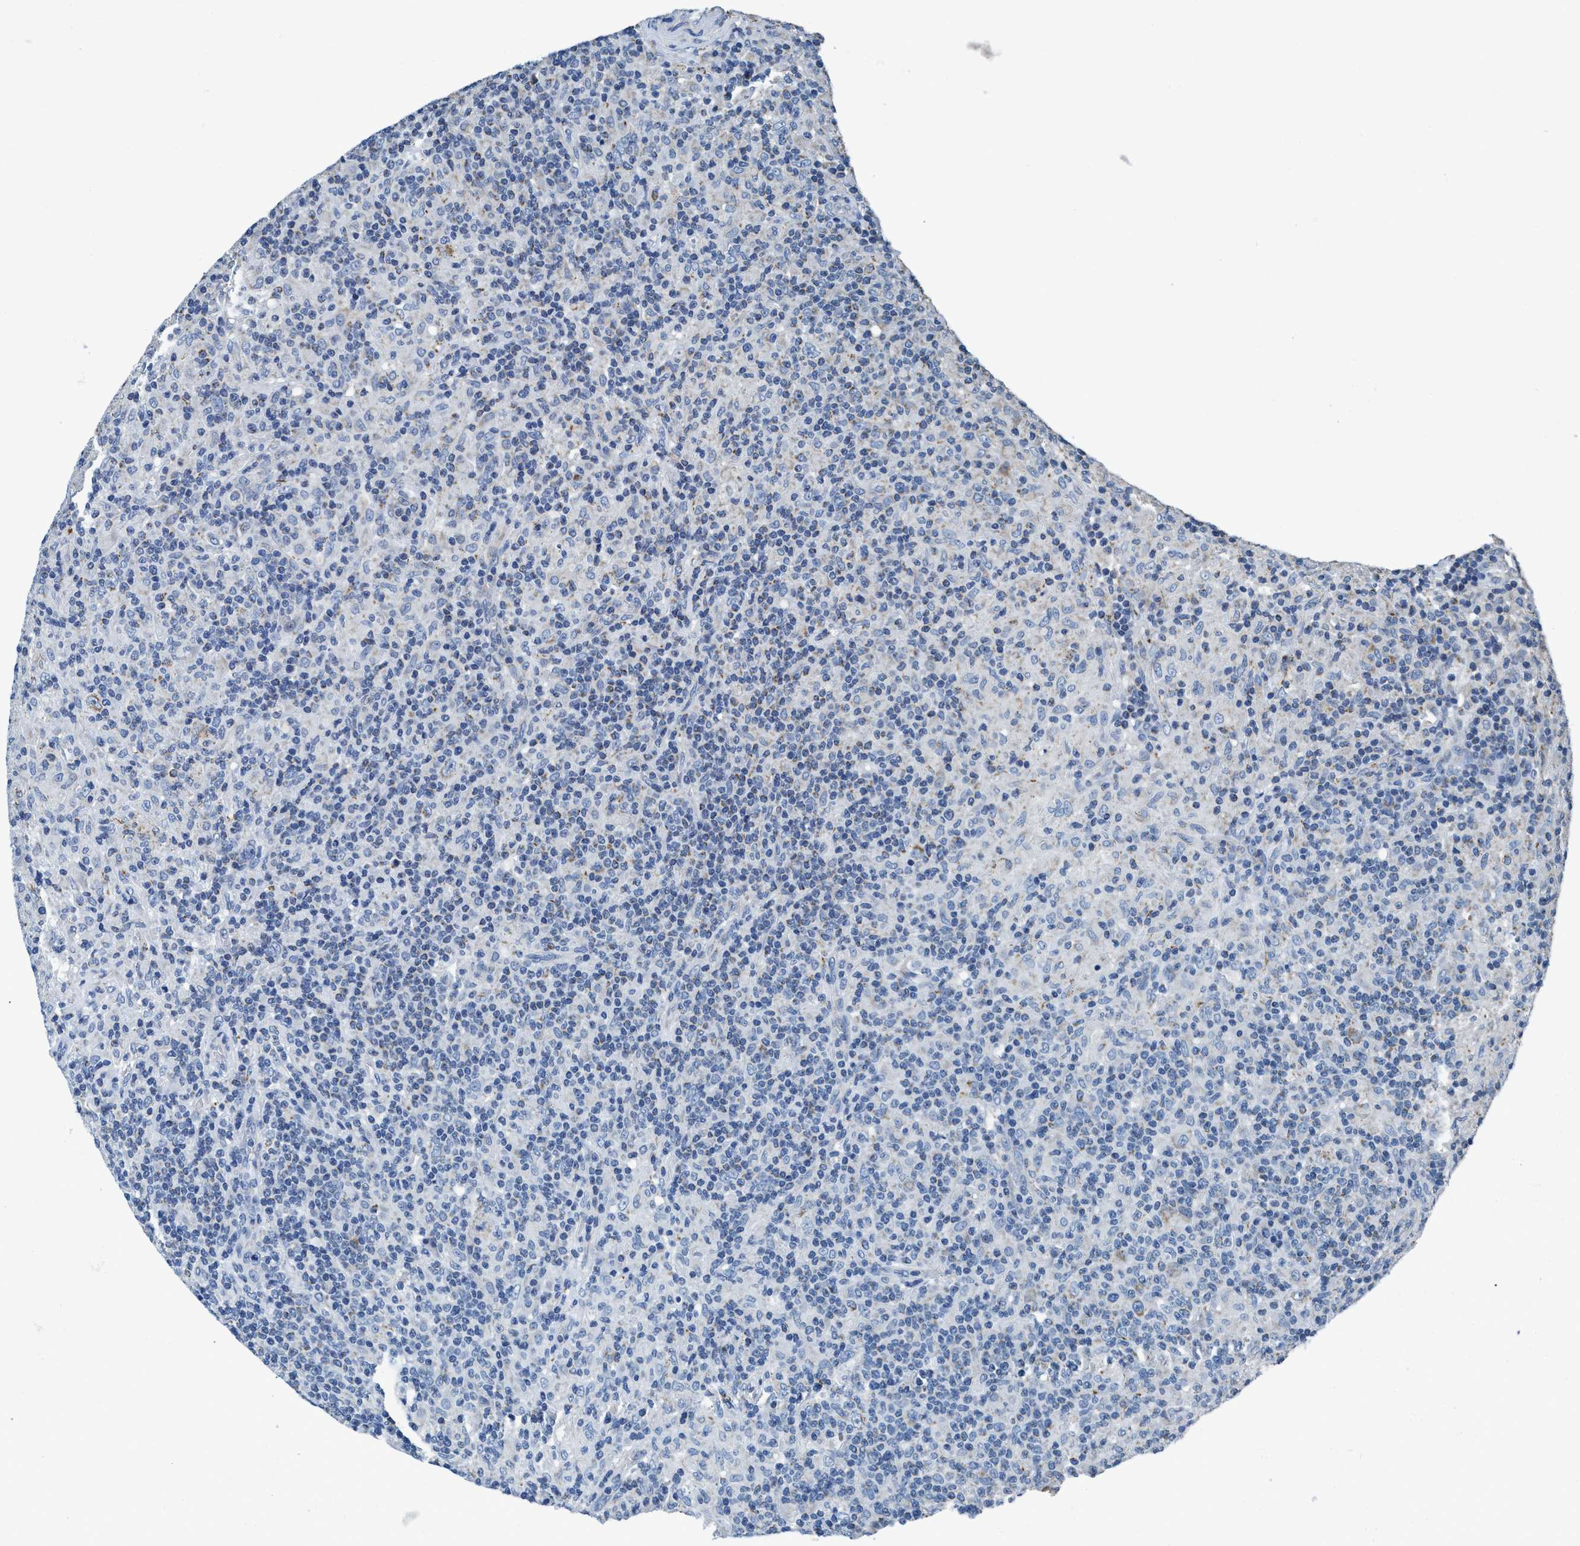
{"staining": {"intensity": "moderate", "quantity": "25%-75%", "location": "cytoplasmic/membranous"}, "tissue": "lymphoma", "cell_type": "Tumor cells", "image_type": "cancer", "snomed": [{"axis": "morphology", "description": "Hodgkin's disease, NOS"}, {"axis": "topography", "description": "Lymph node"}], "caption": "Tumor cells reveal medium levels of moderate cytoplasmic/membranous positivity in approximately 25%-75% of cells in lymphoma.", "gene": "ANKFN1", "patient": {"sex": "male", "age": 70}}